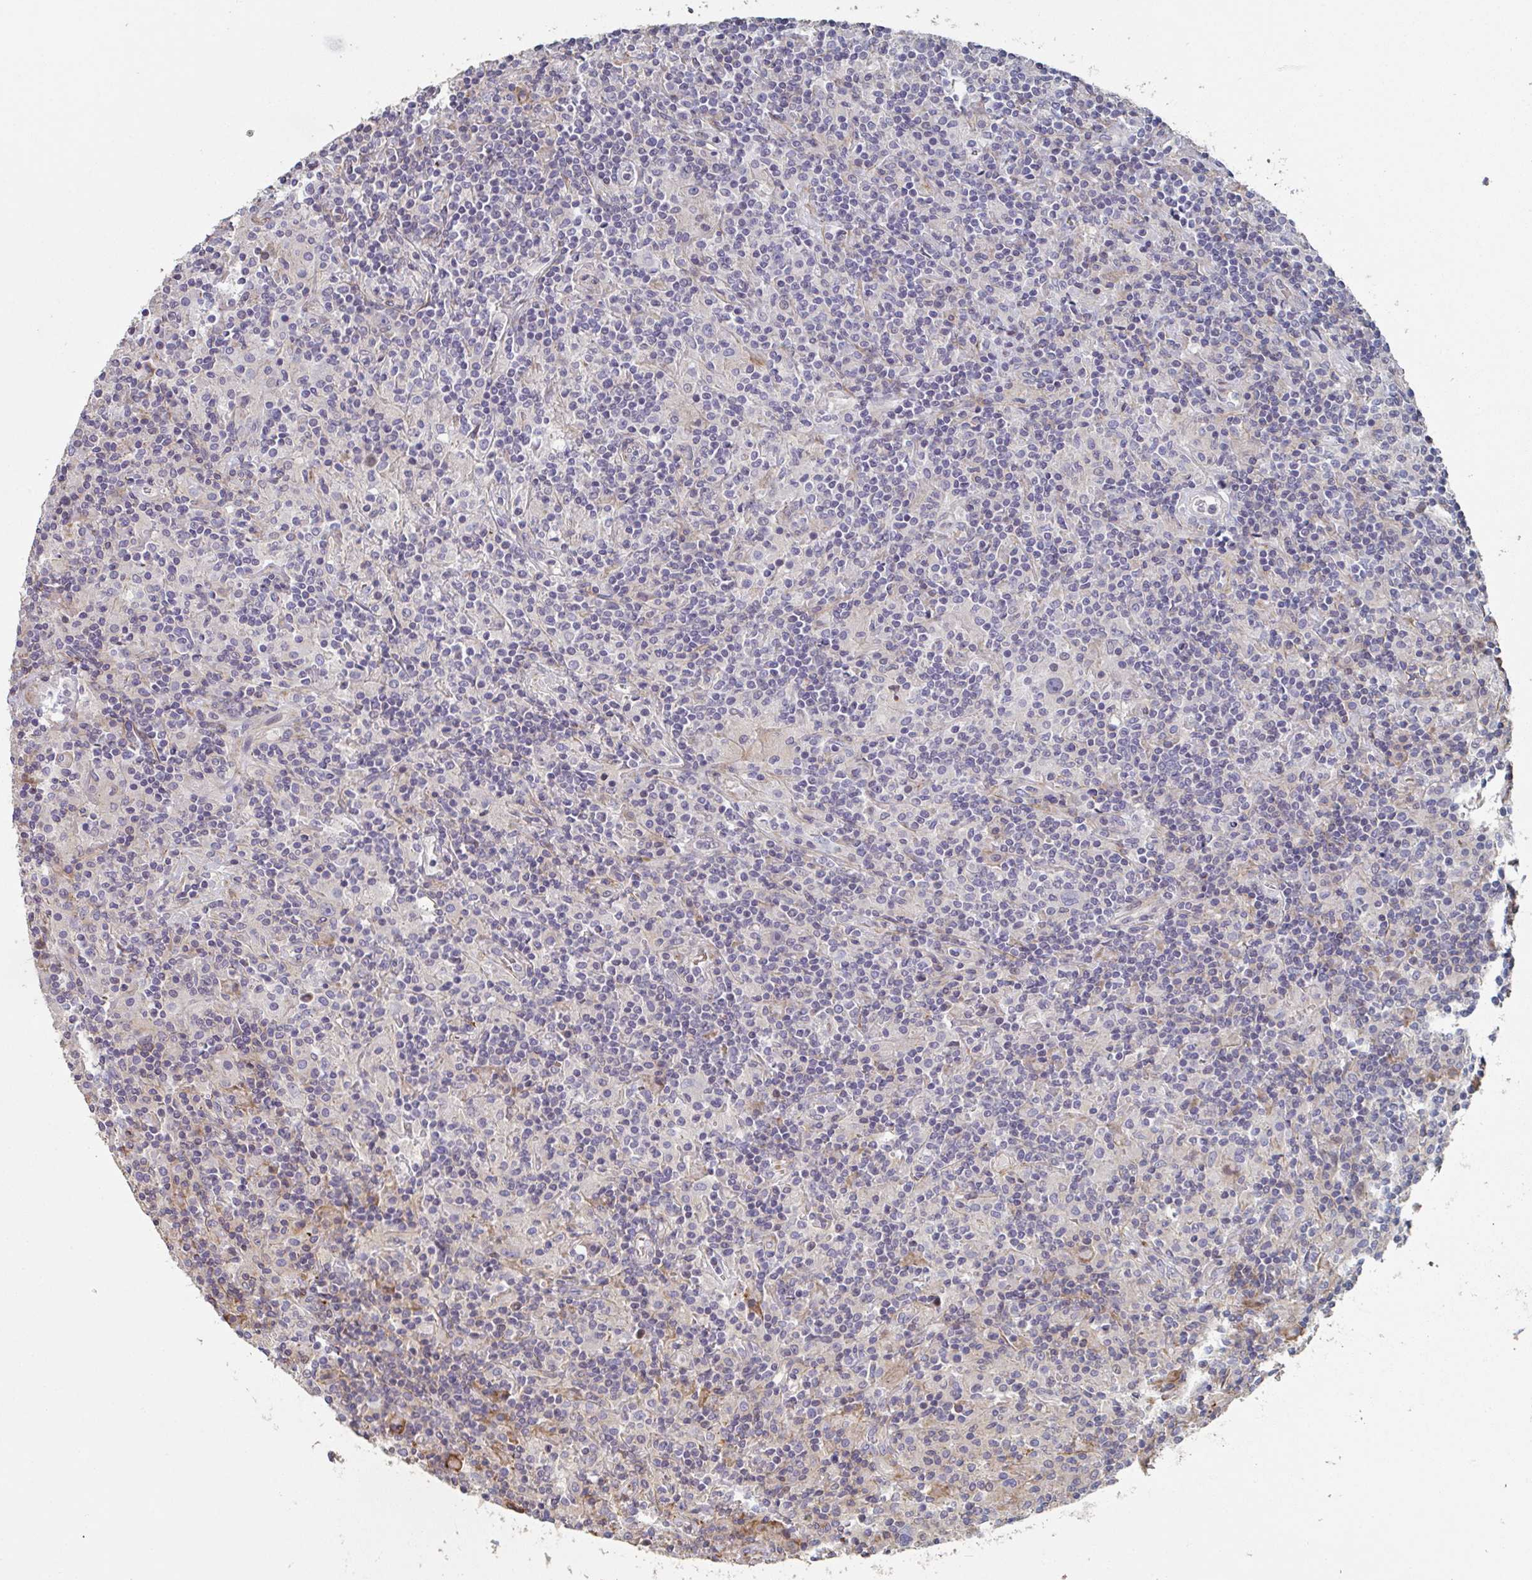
{"staining": {"intensity": "negative", "quantity": "none", "location": "none"}, "tissue": "lymphoma", "cell_type": "Tumor cells", "image_type": "cancer", "snomed": [{"axis": "morphology", "description": "Hodgkin's disease, NOS"}, {"axis": "topography", "description": "Lymph node"}], "caption": "Tumor cells are negative for brown protein staining in lymphoma.", "gene": "FZD2", "patient": {"sex": "male", "age": 70}}